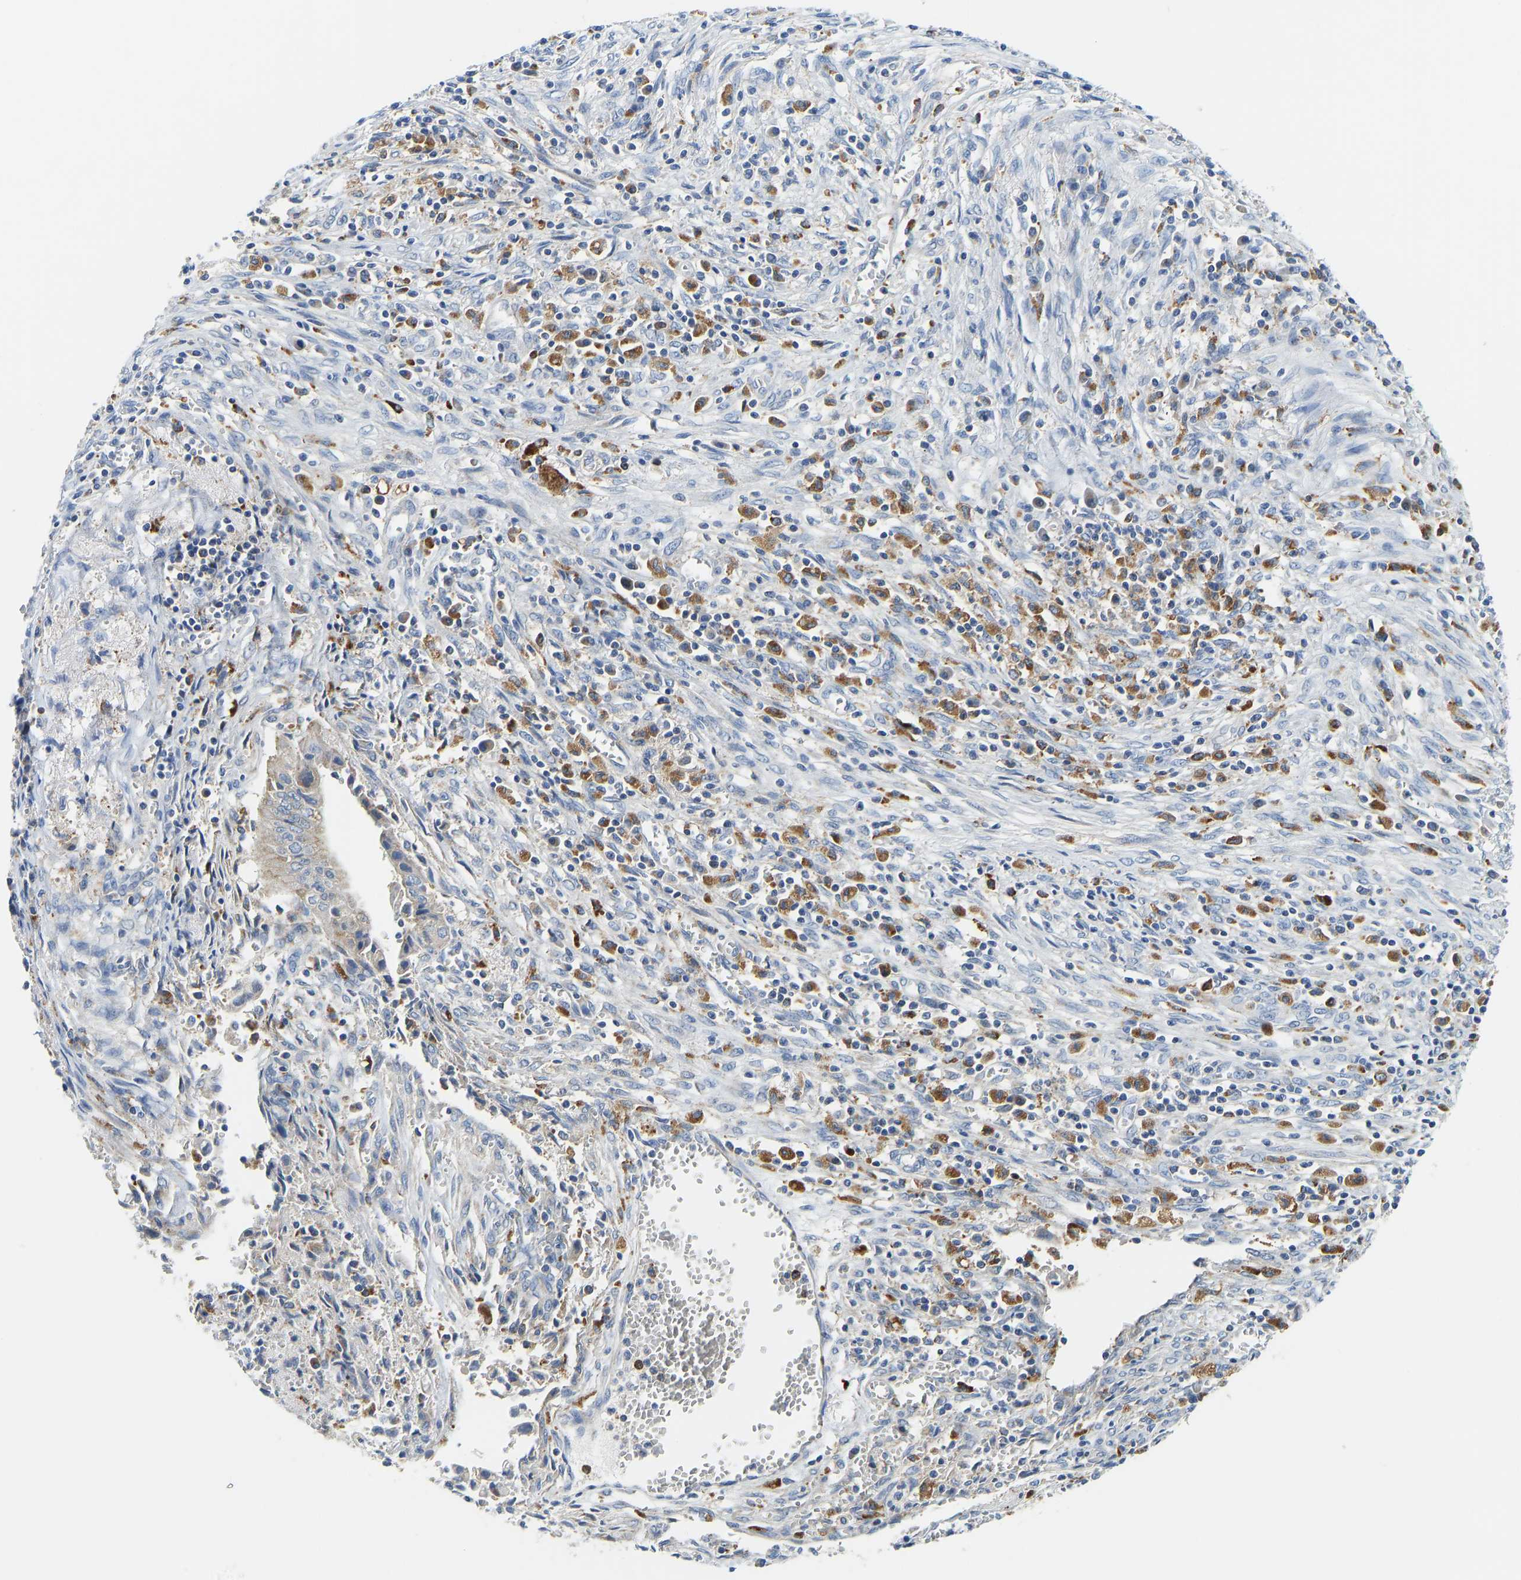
{"staining": {"intensity": "weak", "quantity": "25%-75%", "location": "cytoplasmic/membranous"}, "tissue": "cervical cancer", "cell_type": "Tumor cells", "image_type": "cancer", "snomed": [{"axis": "morphology", "description": "Adenocarcinoma, NOS"}, {"axis": "topography", "description": "Cervix"}], "caption": "Adenocarcinoma (cervical) stained for a protein displays weak cytoplasmic/membranous positivity in tumor cells.", "gene": "ATP6V1E1", "patient": {"sex": "female", "age": 44}}